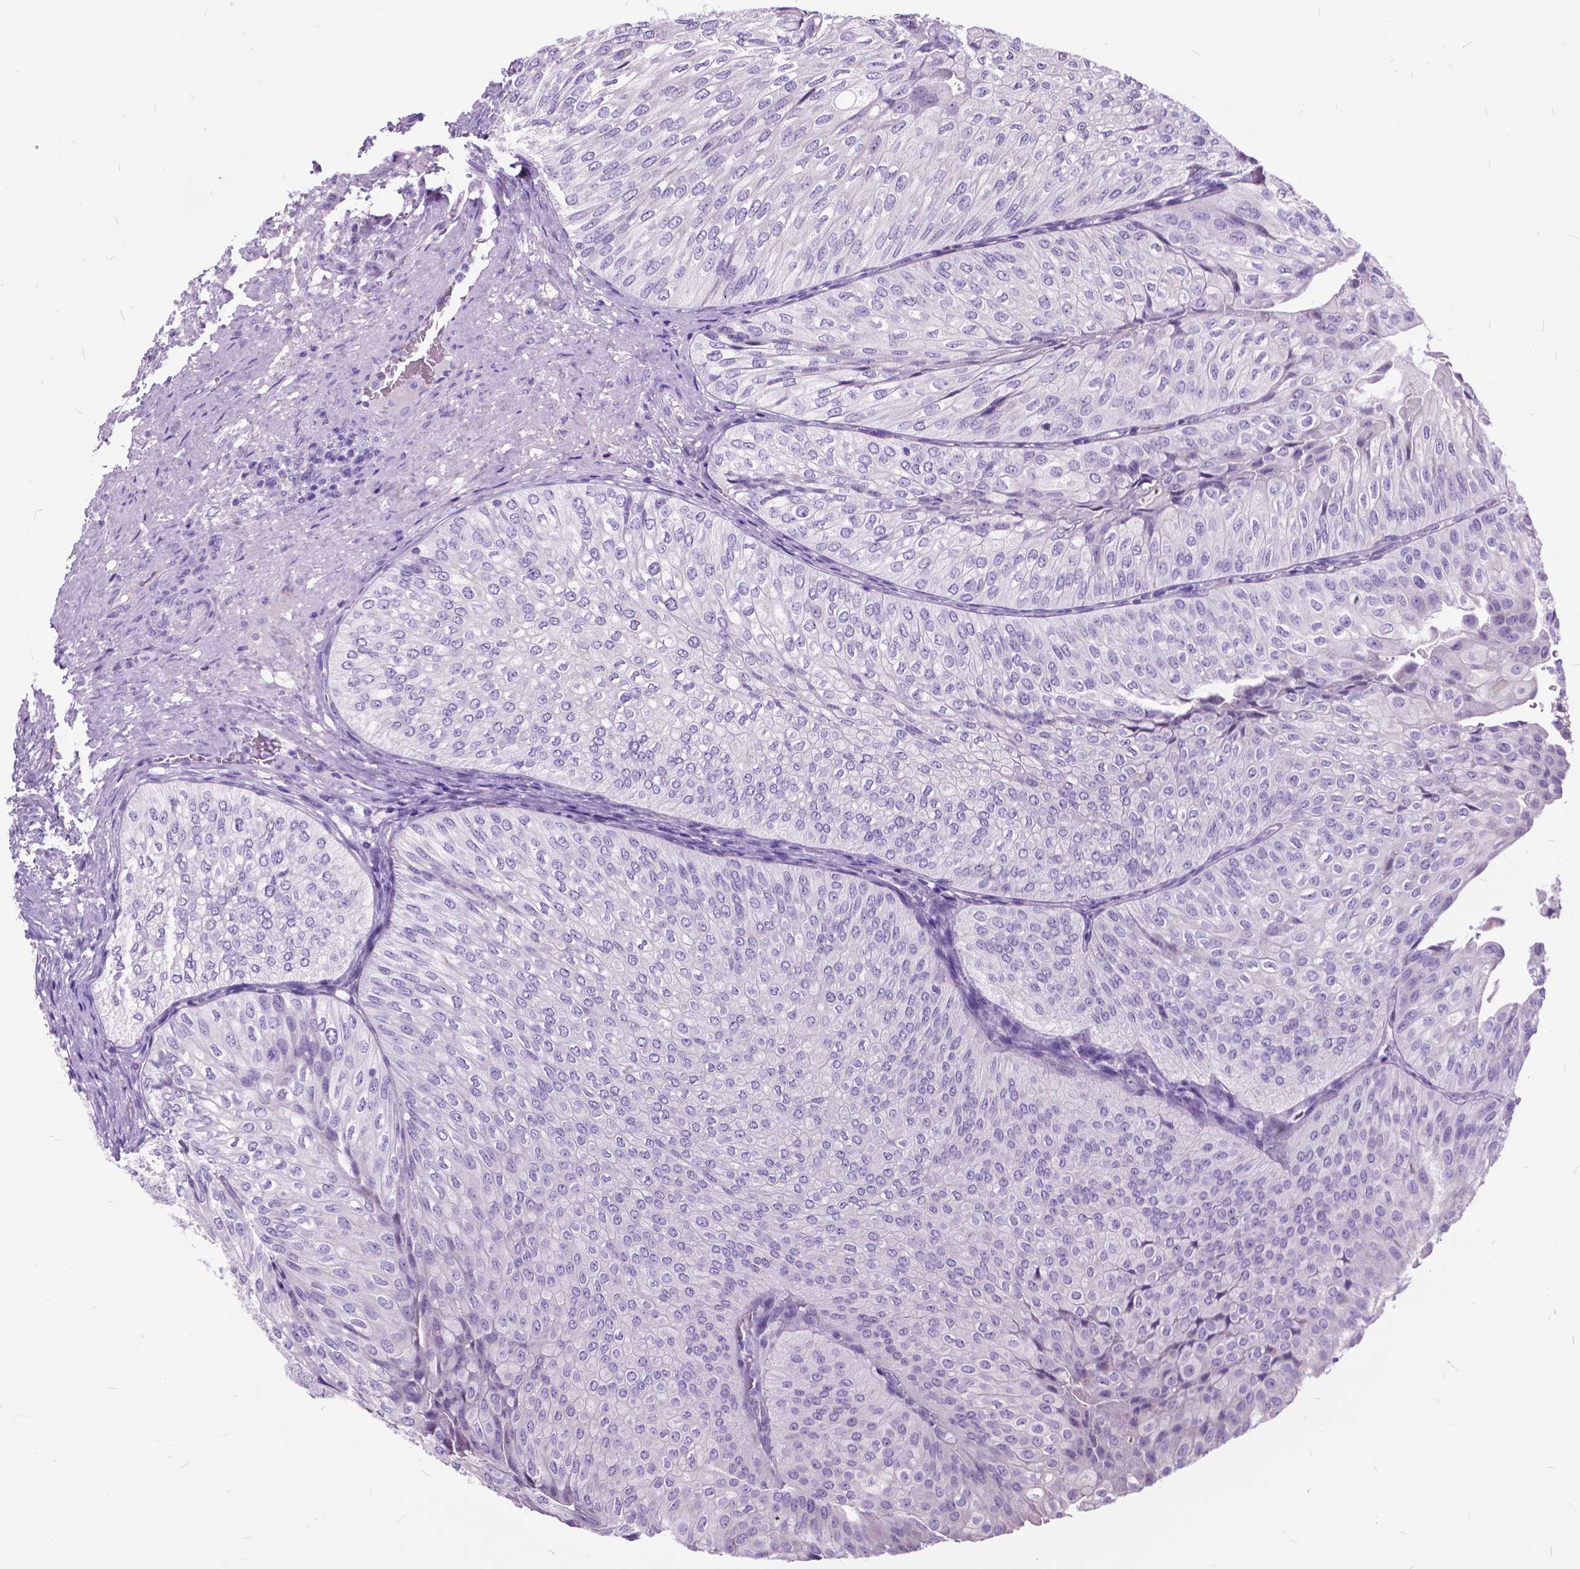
{"staining": {"intensity": "negative", "quantity": "none", "location": "none"}, "tissue": "urothelial cancer", "cell_type": "Tumor cells", "image_type": "cancer", "snomed": [{"axis": "morphology", "description": "Urothelial carcinoma, NOS"}, {"axis": "topography", "description": "Urinary bladder"}], "caption": "Immunohistochemical staining of human urothelial cancer demonstrates no significant staining in tumor cells.", "gene": "BSND", "patient": {"sex": "male", "age": 62}}